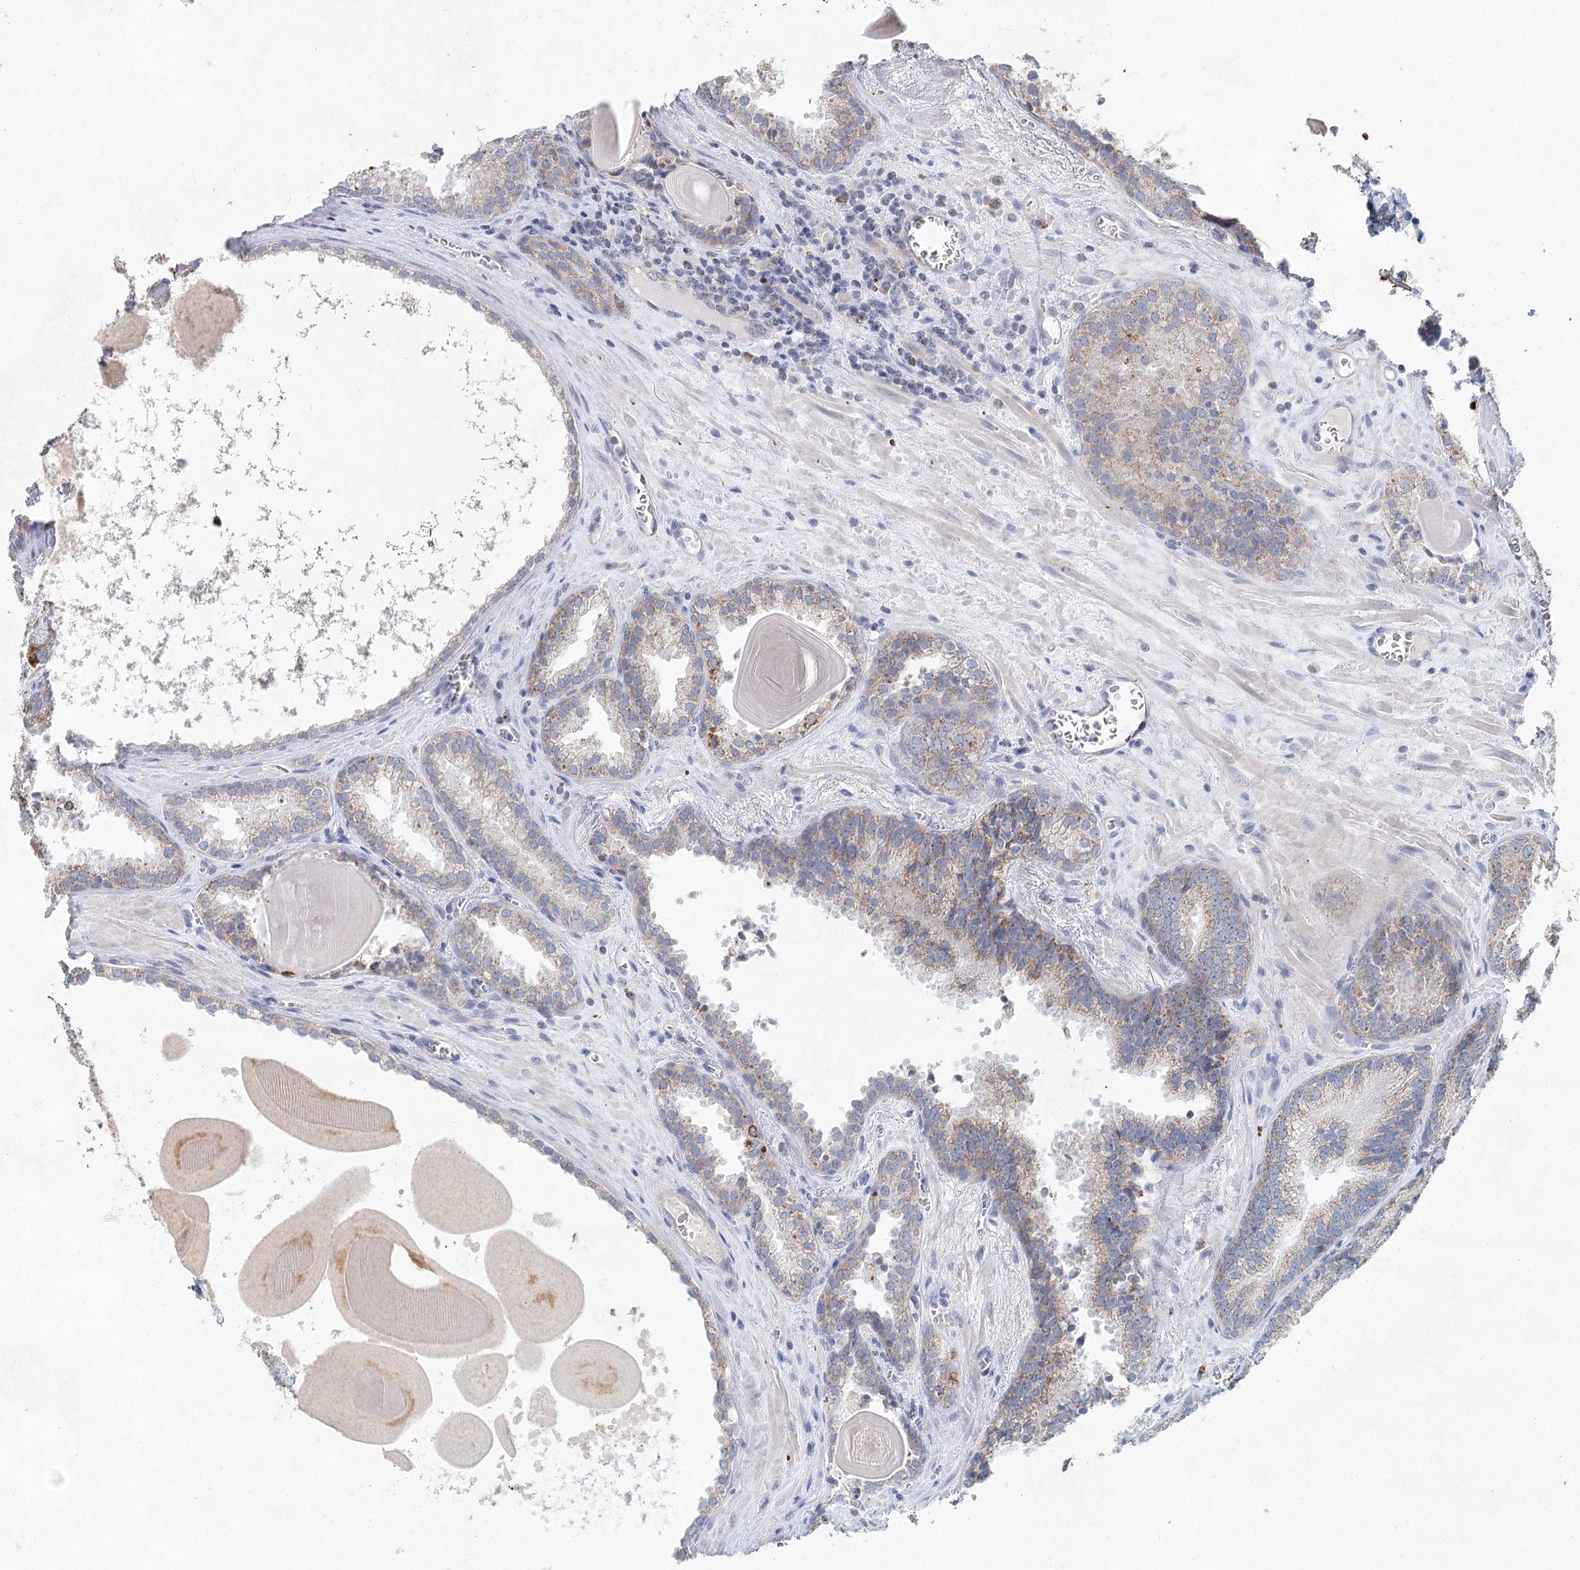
{"staining": {"intensity": "weak", "quantity": "25%-75%", "location": "cytoplasmic/membranous"}, "tissue": "prostate cancer", "cell_type": "Tumor cells", "image_type": "cancer", "snomed": [{"axis": "morphology", "description": "Adenocarcinoma, High grade"}, {"axis": "topography", "description": "Prostate"}], "caption": "Weak cytoplasmic/membranous staining for a protein is present in approximately 25%-75% of tumor cells of prostate high-grade adenocarcinoma using immunohistochemistry.", "gene": "XPO6", "patient": {"sex": "male", "age": 66}}